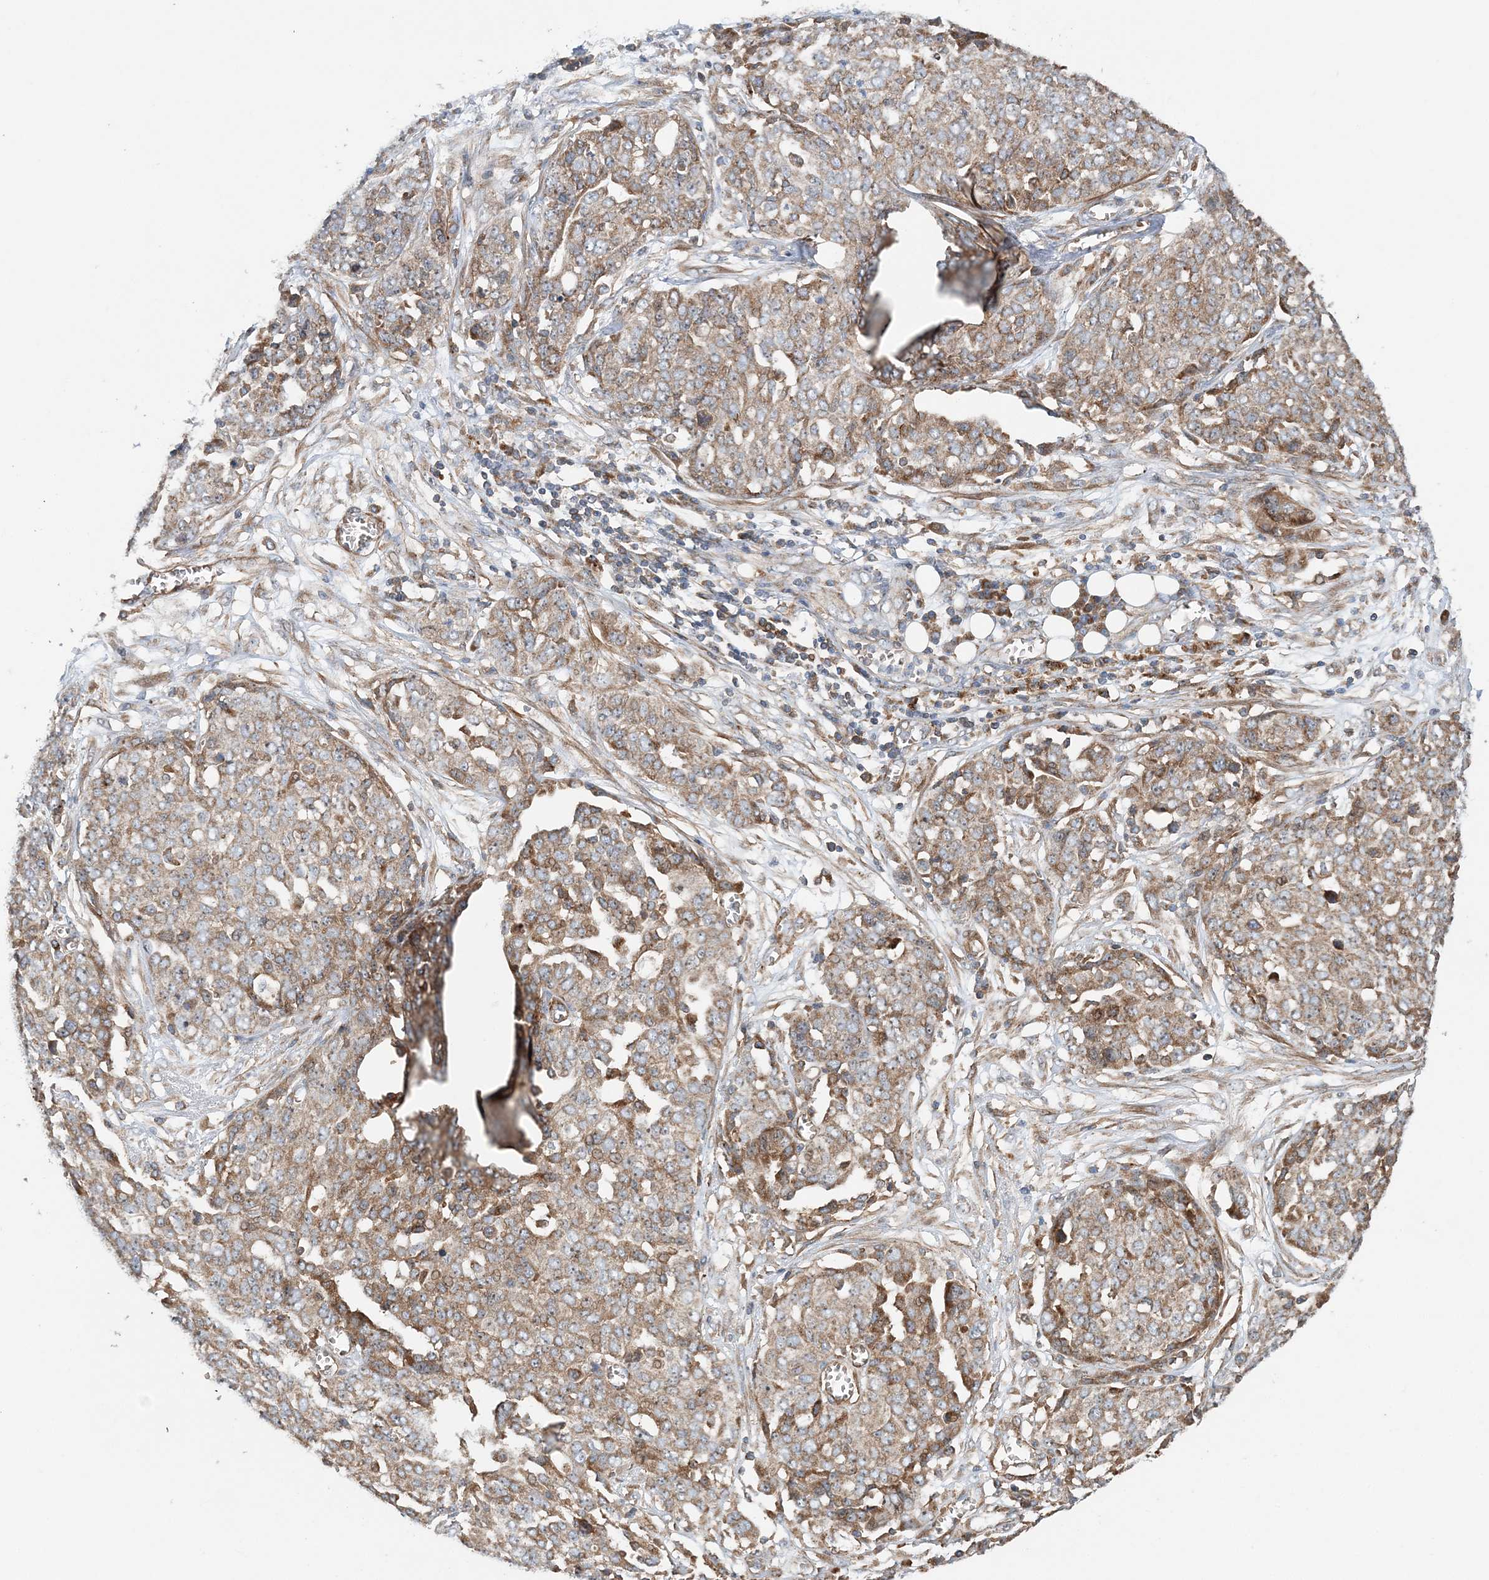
{"staining": {"intensity": "moderate", "quantity": ">75%", "location": "cytoplasmic/membranous"}, "tissue": "ovarian cancer", "cell_type": "Tumor cells", "image_type": "cancer", "snomed": [{"axis": "morphology", "description": "Cystadenocarcinoma, serous, NOS"}, {"axis": "topography", "description": "Soft tissue"}, {"axis": "topography", "description": "Ovary"}], "caption": "Serous cystadenocarcinoma (ovarian) stained for a protein demonstrates moderate cytoplasmic/membranous positivity in tumor cells.", "gene": "TTI1", "patient": {"sex": "female", "age": 57}}